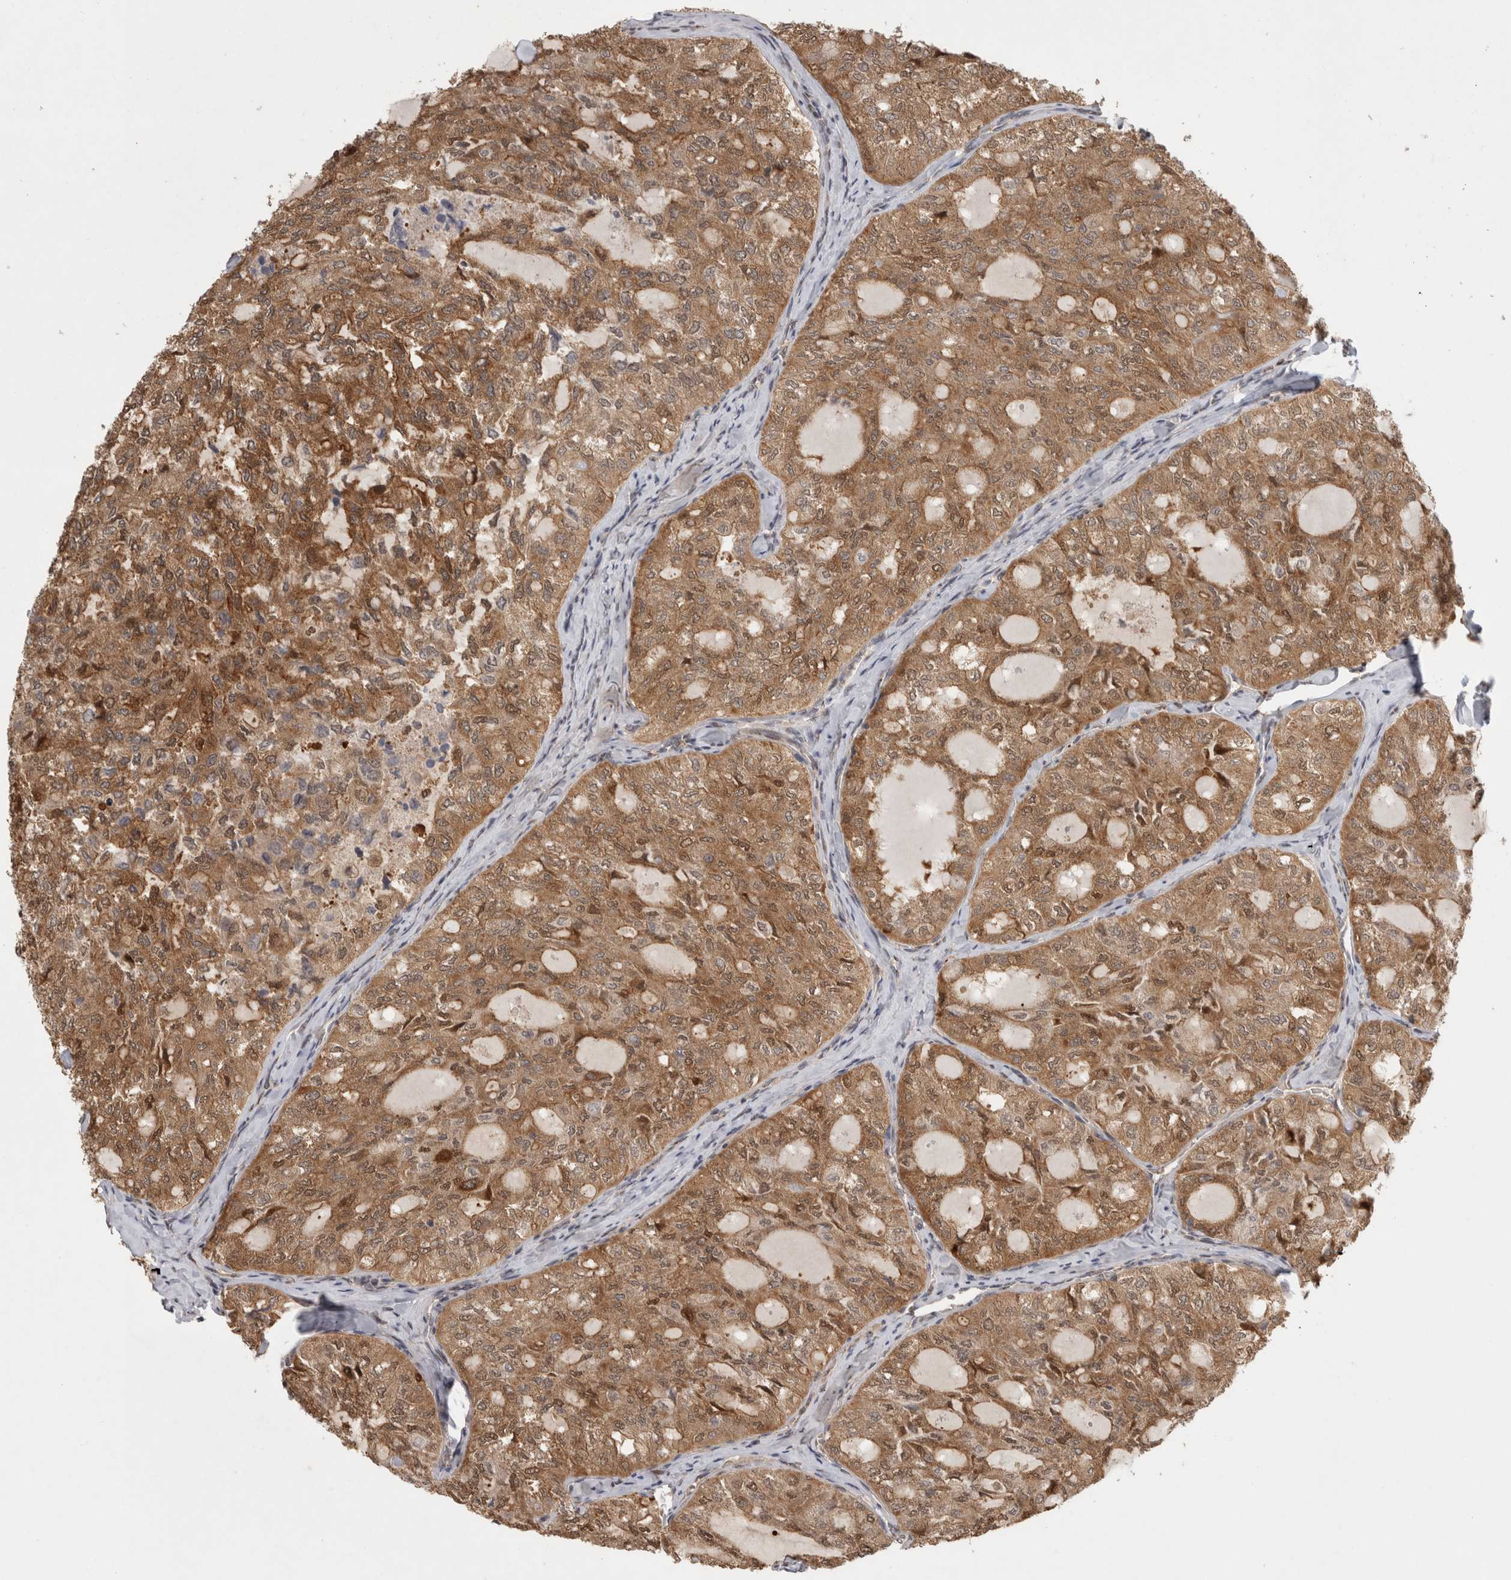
{"staining": {"intensity": "moderate", "quantity": ">75%", "location": "cytoplasmic/membranous,nuclear"}, "tissue": "thyroid cancer", "cell_type": "Tumor cells", "image_type": "cancer", "snomed": [{"axis": "morphology", "description": "Follicular adenoma carcinoma, NOS"}, {"axis": "topography", "description": "Thyroid gland"}], "caption": "Follicular adenoma carcinoma (thyroid) tissue shows moderate cytoplasmic/membranous and nuclear expression in approximately >75% of tumor cells, visualized by immunohistochemistry.", "gene": "PIGP", "patient": {"sex": "male", "age": 75}}